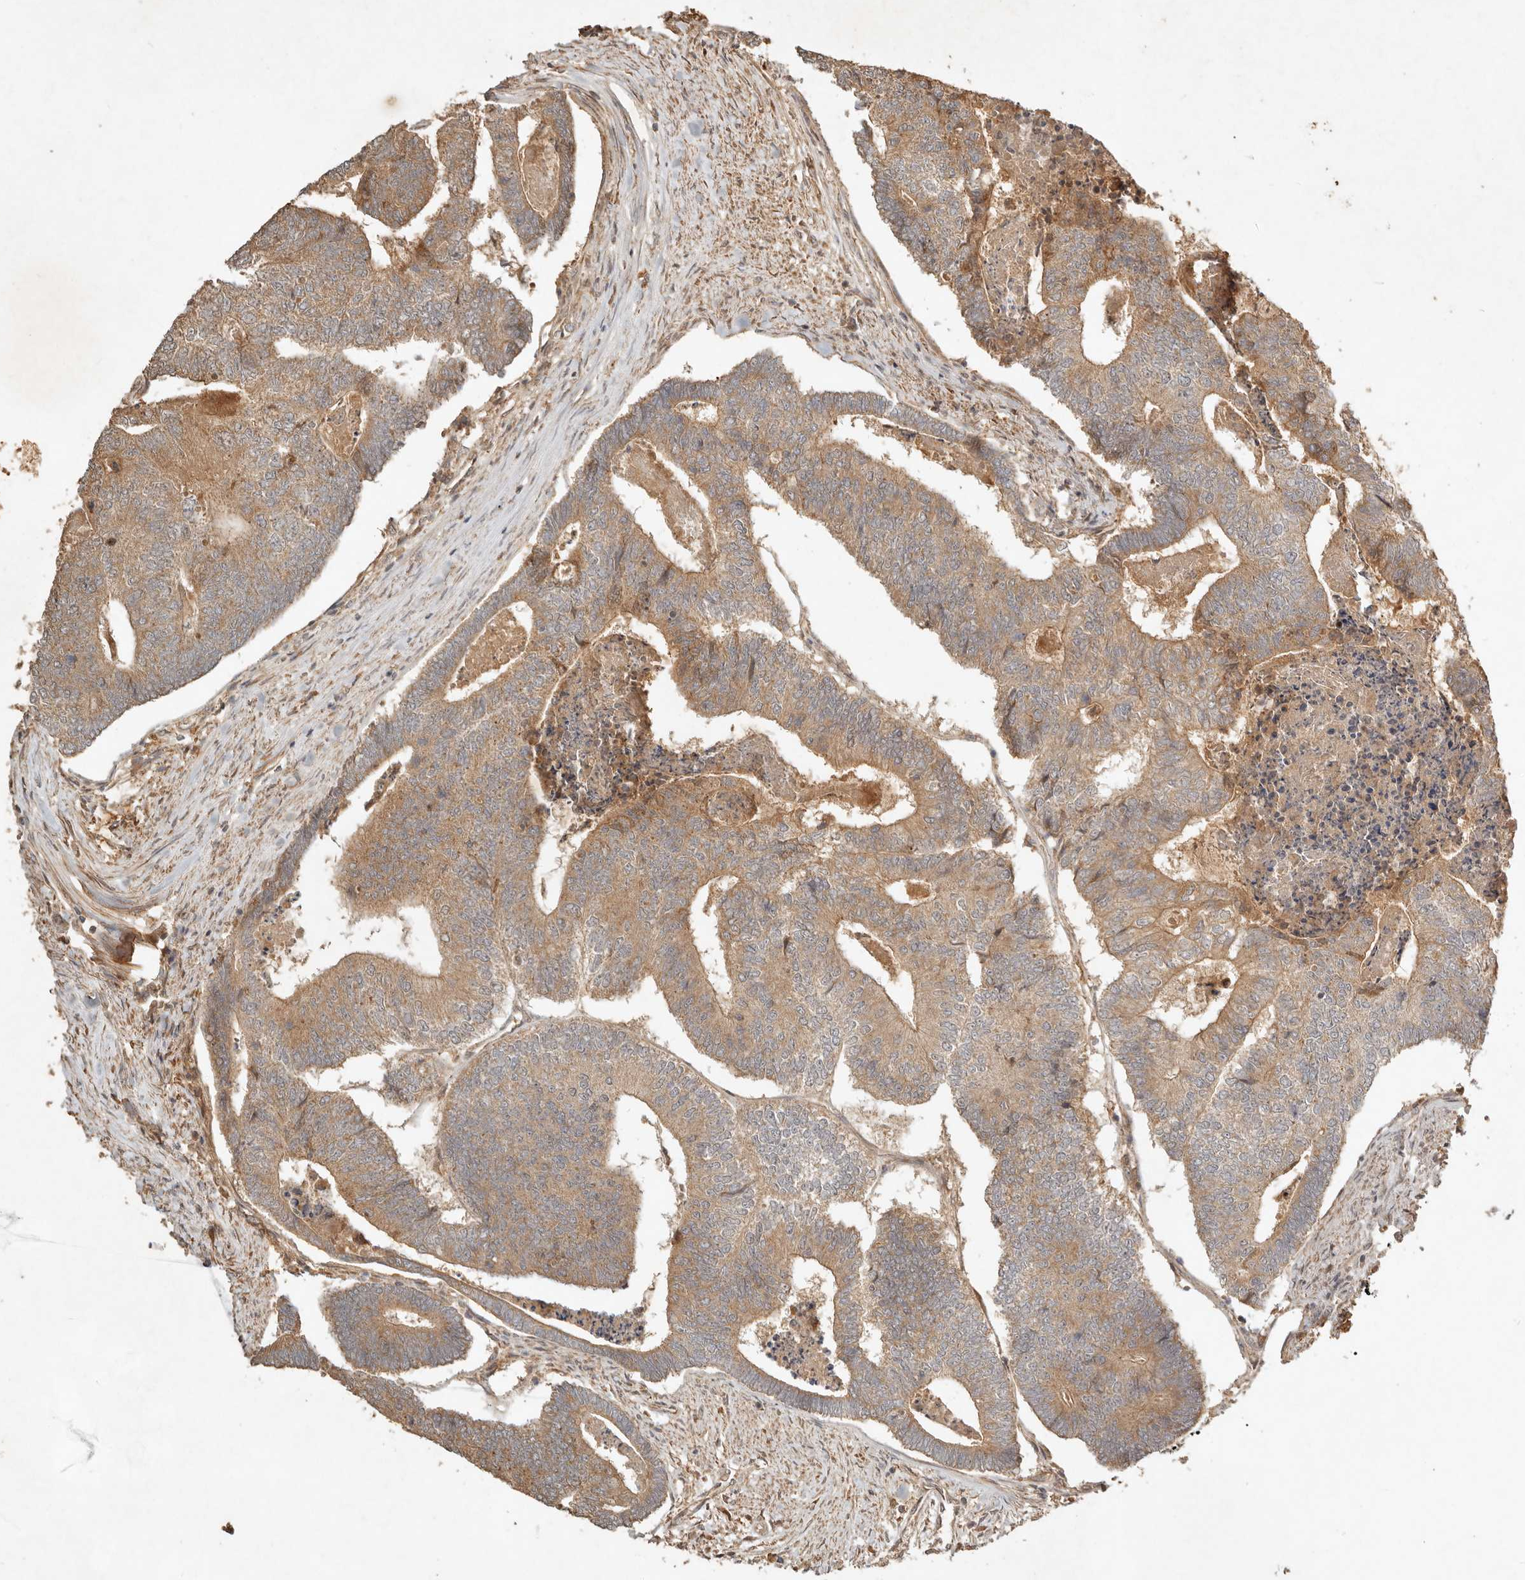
{"staining": {"intensity": "moderate", "quantity": ">75%", "location": "cytoplasmic/membranous"}, "tissue": "colorectal cancer", "cell_type": "Tumor cells", "image_type": "cancer", "snomed": [{"axis": "morphology", "description": "Adenocarcinoma, NOS"}, {"axis": "topography", "description": "Colon"}], "caption": "Immunohistochemistry (IHC) (DAB (3,3'-diaminobenzidine)) staining of human adenocarcinoma (colorectal) exhibits moderate cytoplasmic/membranous protein staining in about >75% of tumor cells.", "gene": "CLEC4C", "patient": {"sex": "female", "age": 67}}